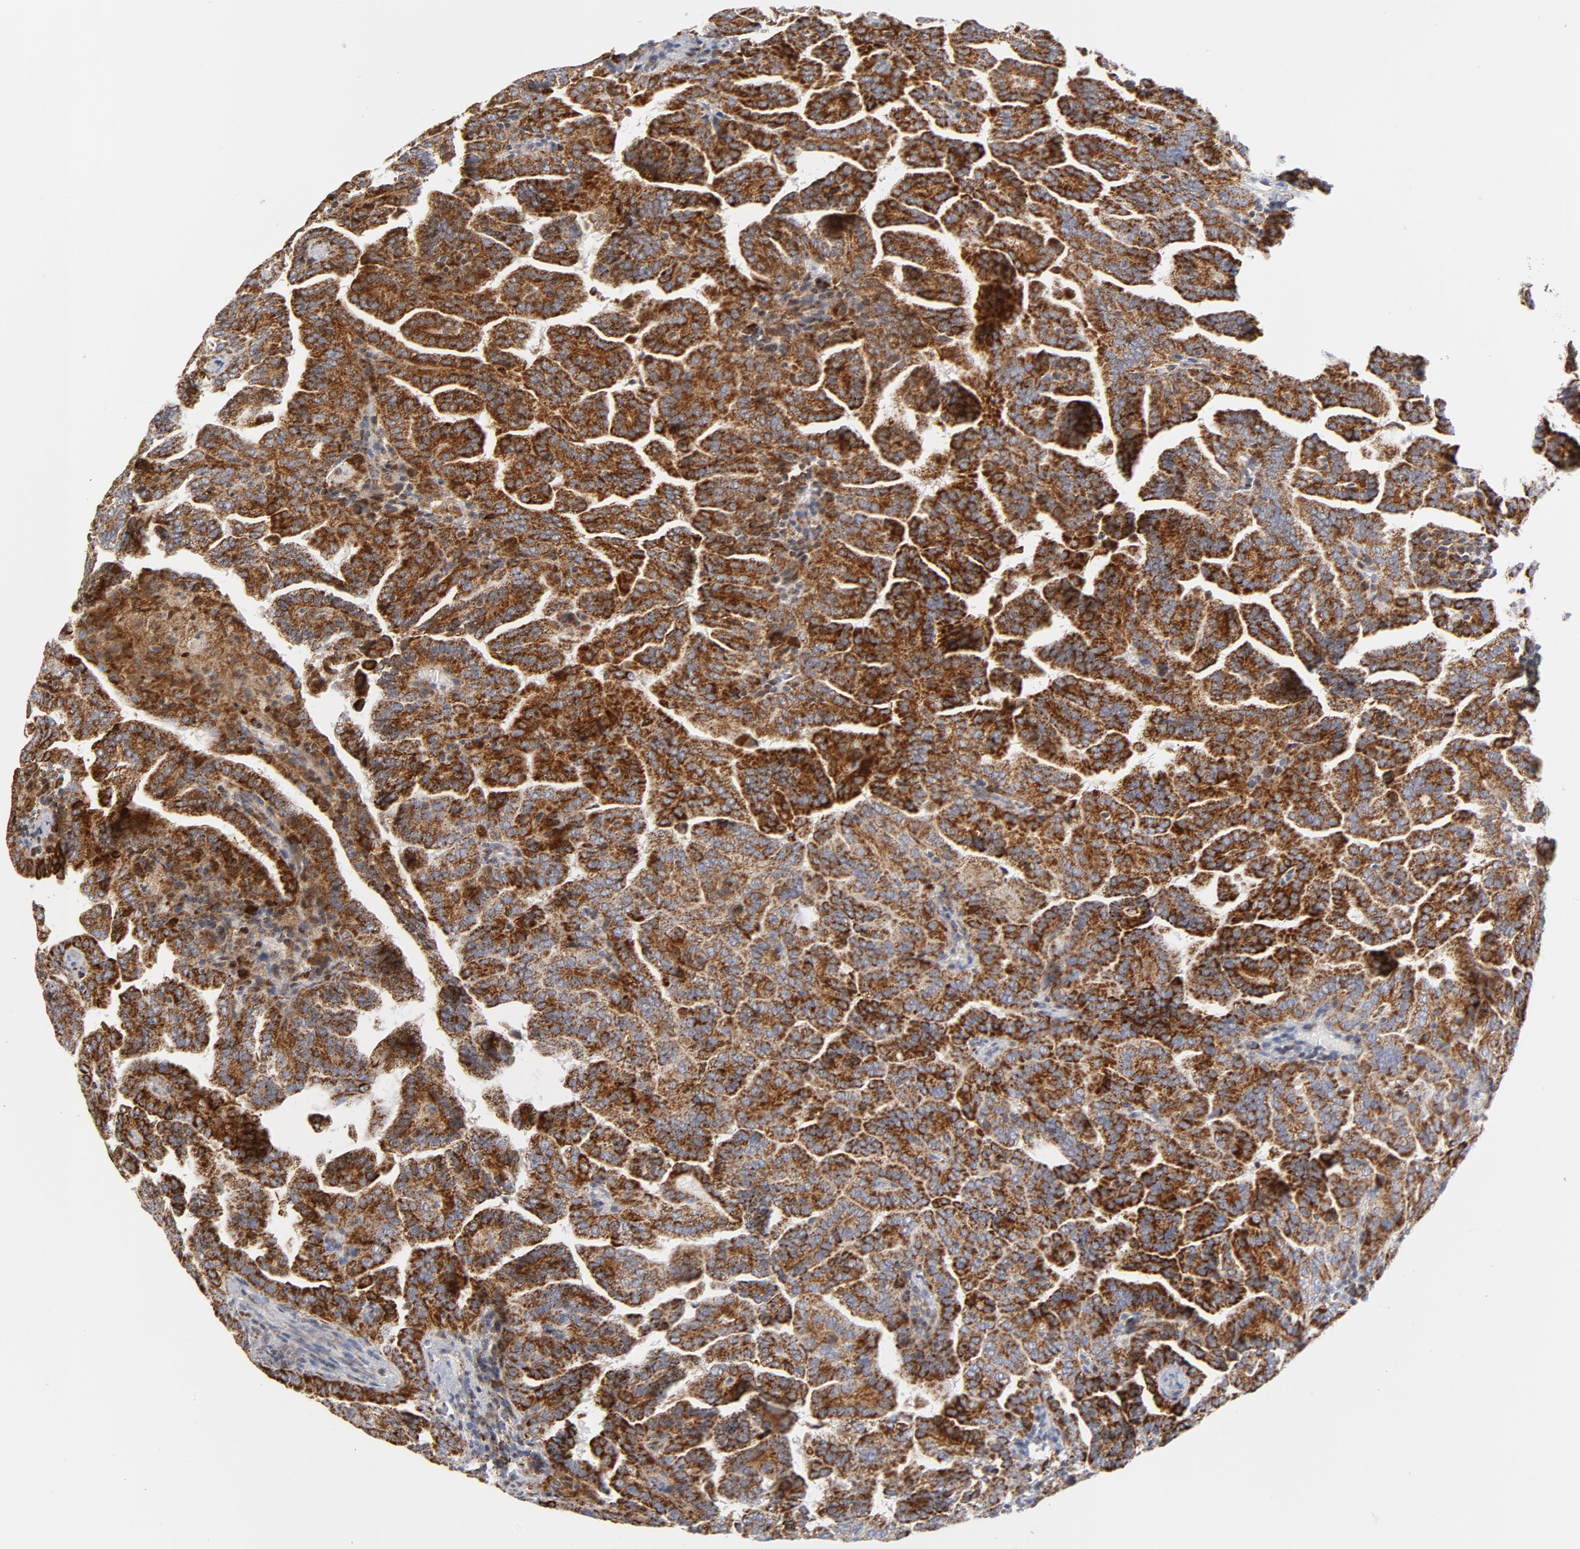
{"staining": {"intensity": "strong", "quantity": ">75%", "location": "cytoplasmic/membranous"}, "tissue": "renal cancer", "cell_type": "Tumor cells", "image_type": "cancer", "snomed": [{"axis": "morphology", "description": "Adenocarcinoma, NOS"}, {"axis": "topography", "description": "Kidney"}], "caption": "Approximately >75% of tumor cells in human renal cancer (adenocarcinoma) reveal strong cytoplasmic/membranous protein staining as visualized by brown immunohistochemical staining.", "gene": "CYCS", "patient": {"sex": "male", "age": 61}}